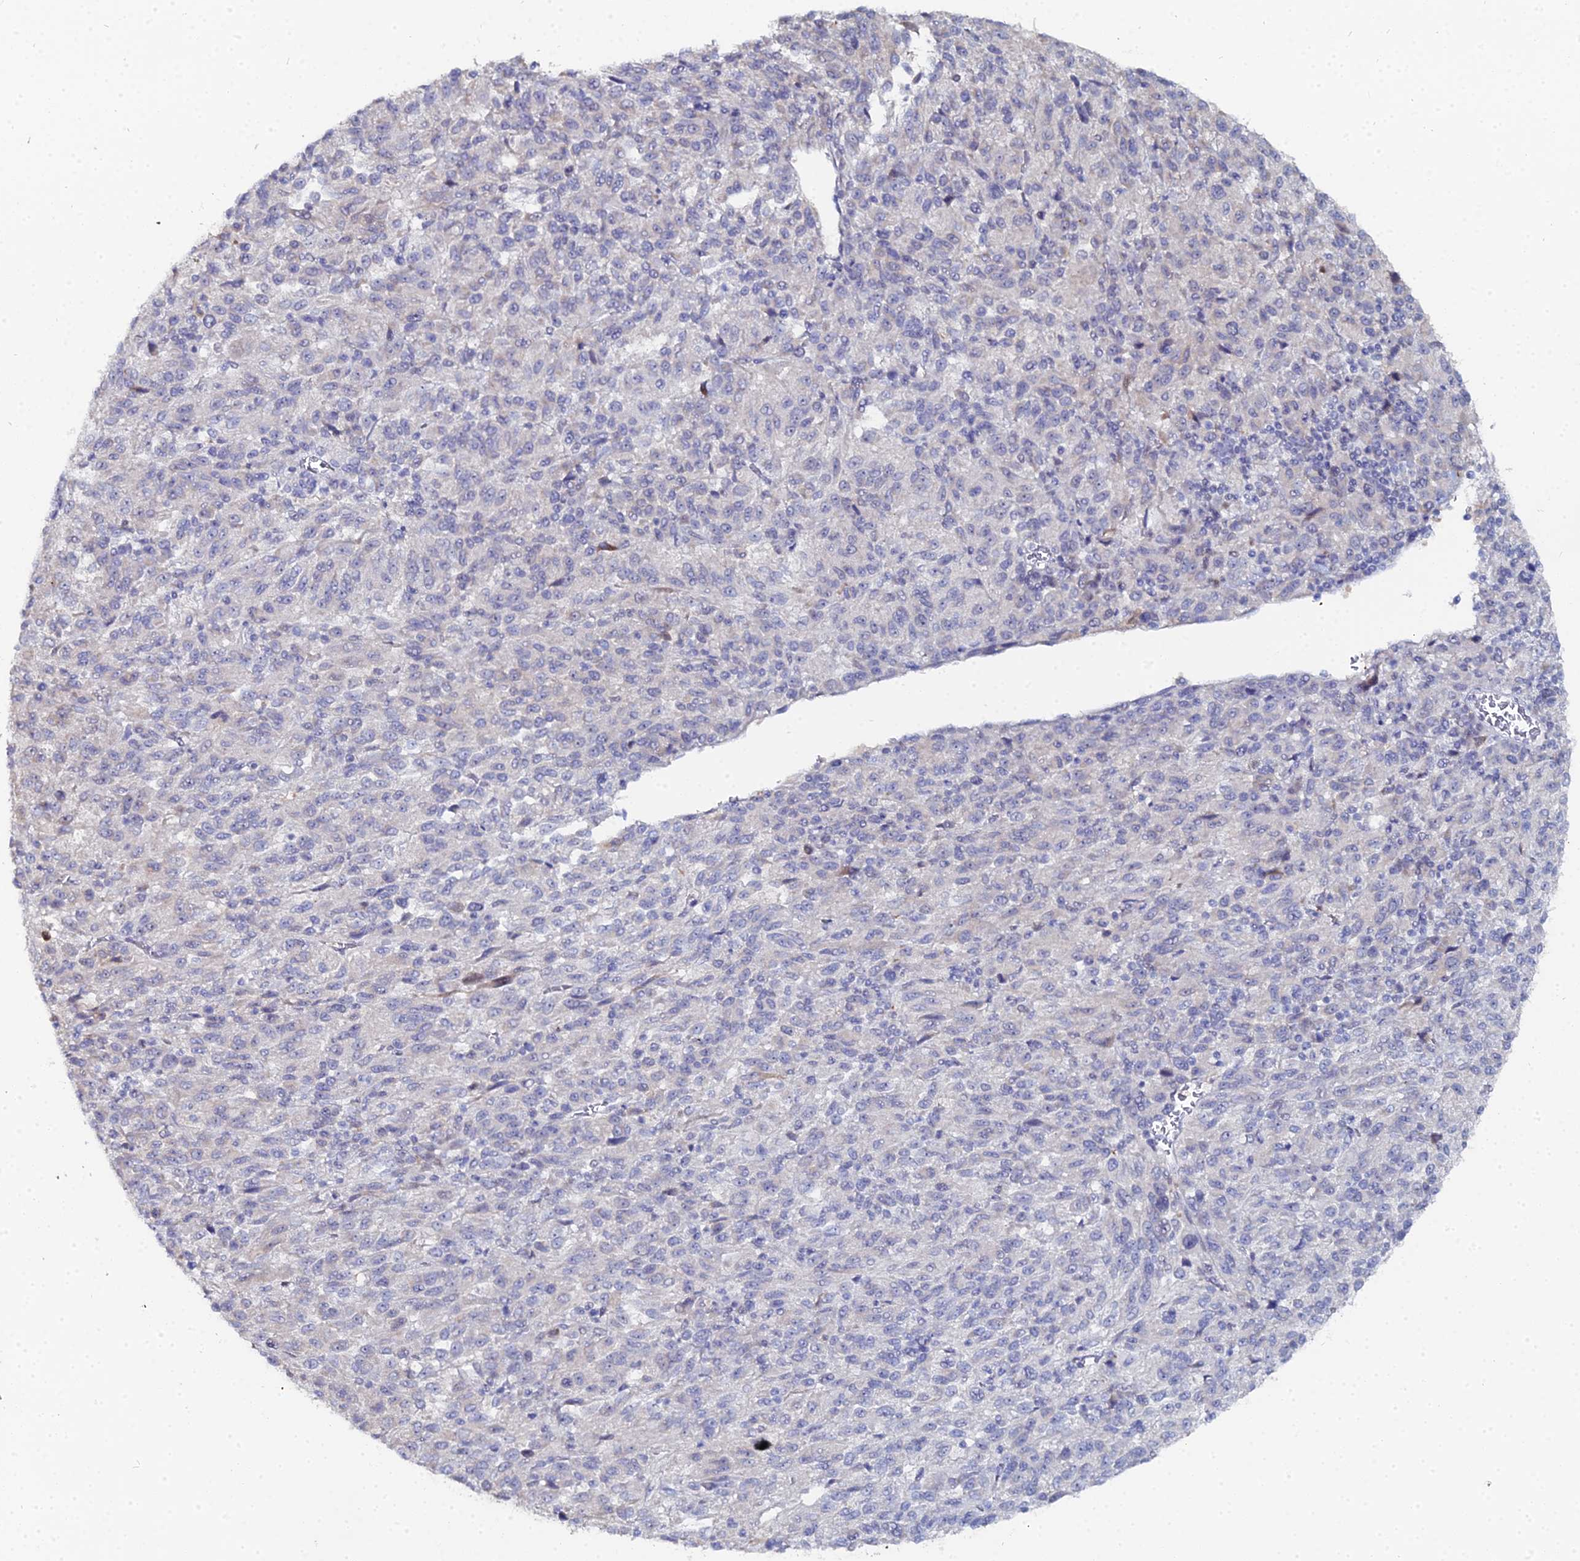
{"staining": {"intensity": "negative", "quantity": "none", "location": "none"}, "tissue": "melanoma", "cell_type": "Tumor cells", "image_type": "cancer", "snomed": [{"axis": "morphology", "description": "Malignant melanoma, Metastatic site"}, {"axis": "topography", "description": "Lung"}], "caption": "This is an immunohistochemistry image of human malignant melanoma (metastatic site). There is no expression in tumor cells.", "gene": "THAP4", "patient": {"sex": "male", "age": 64}}